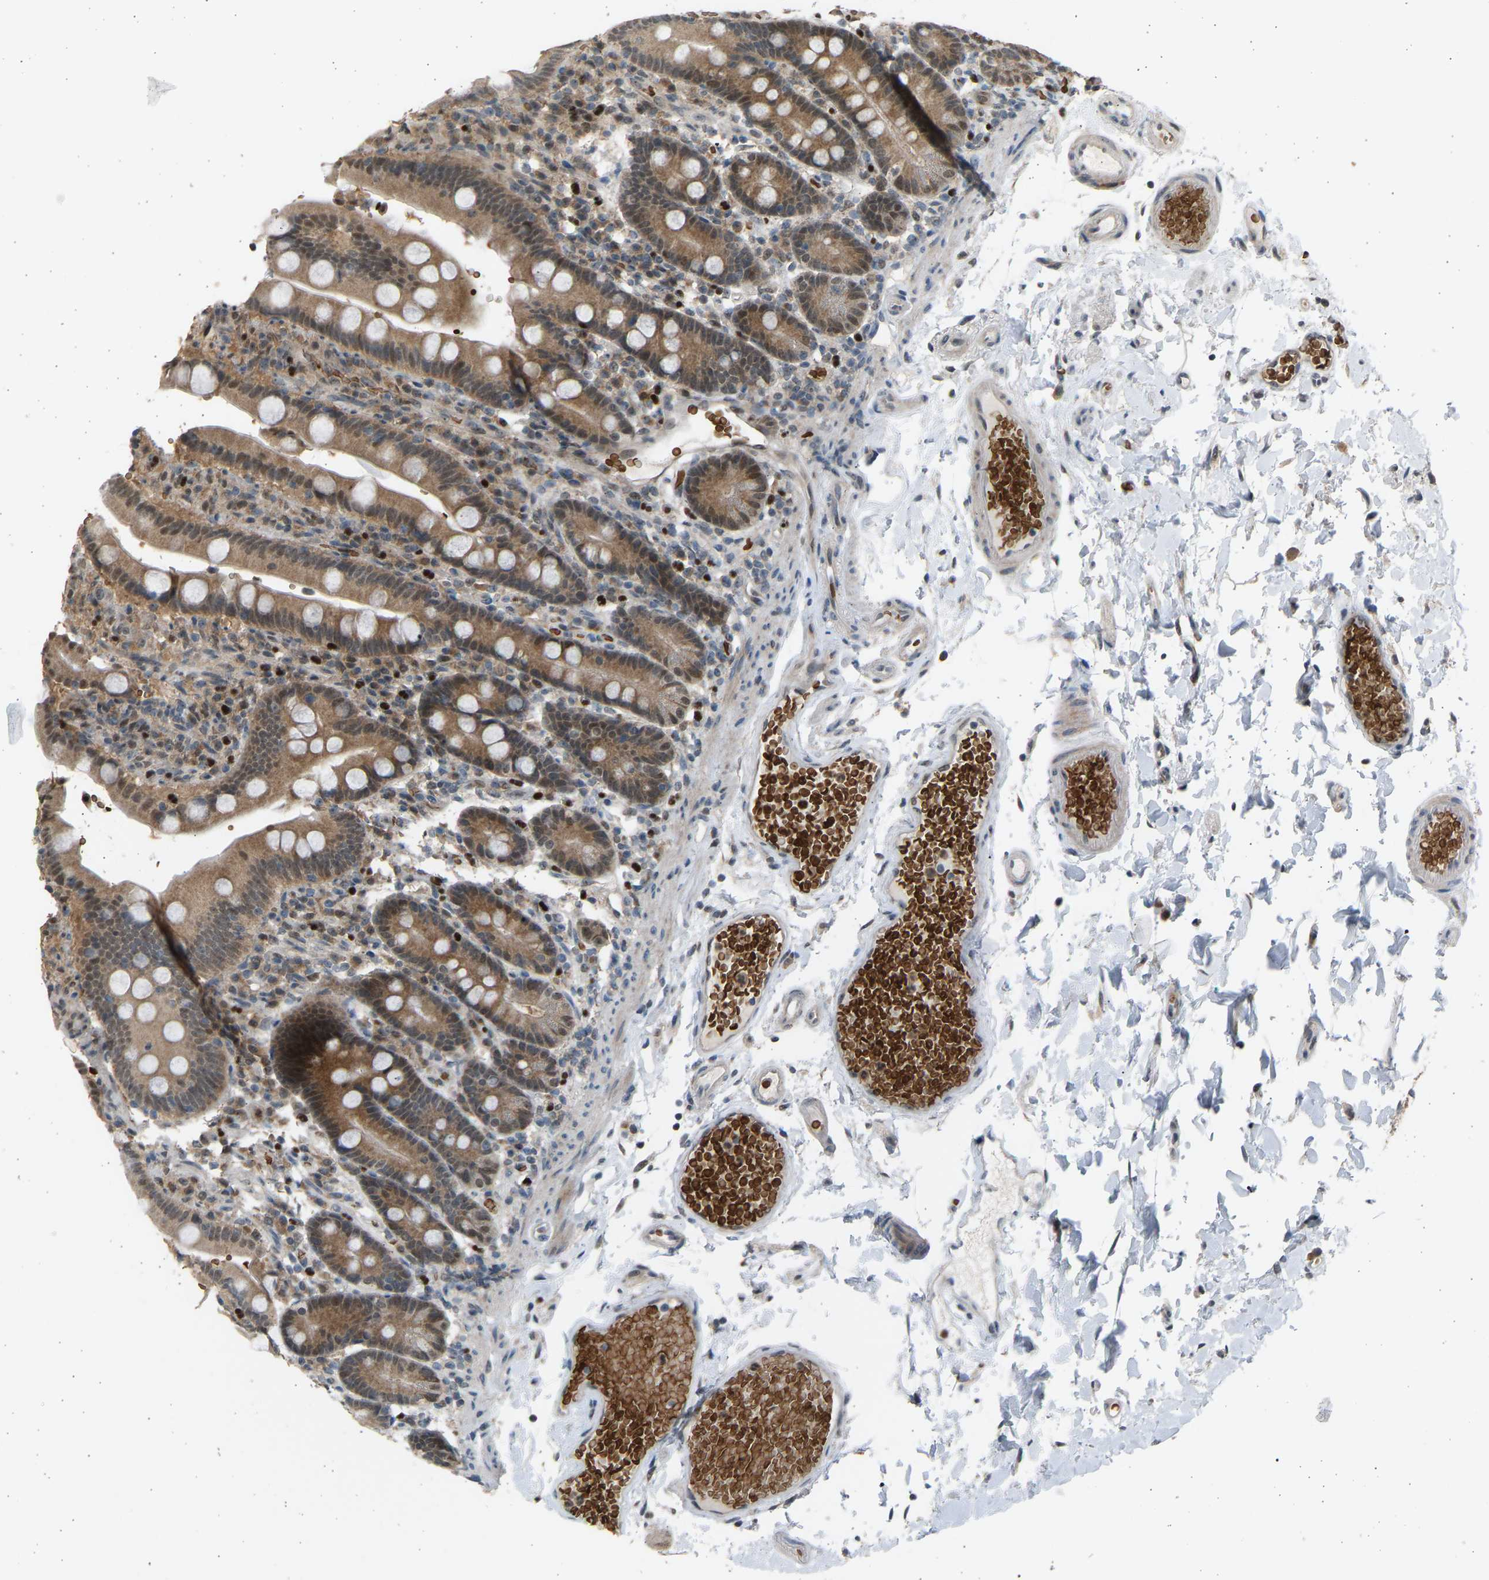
{"staining": {"intensity": "moderate", "quantity": ">75%", "location": "cytoplasmic/membranous,nuclear"}, "tissue": "duodenum", "cell_type": "Glandular cells", "image_type": "normal", "snomed": [{"axis": "morphology", "description": "Normal tissue, NOS"}, {"axis": "topography", "description": "Small intestine, NOS"}], "caption": "Immunohistochemical staining of unremarkable duodenum demonstrates >75% levels of moderate cytoplasmic/membranous,nuclear protein expression in approximately >75% of glandular cells.", "gene": "BIRC2", "patient": {"sex": "female", "age": 71}}